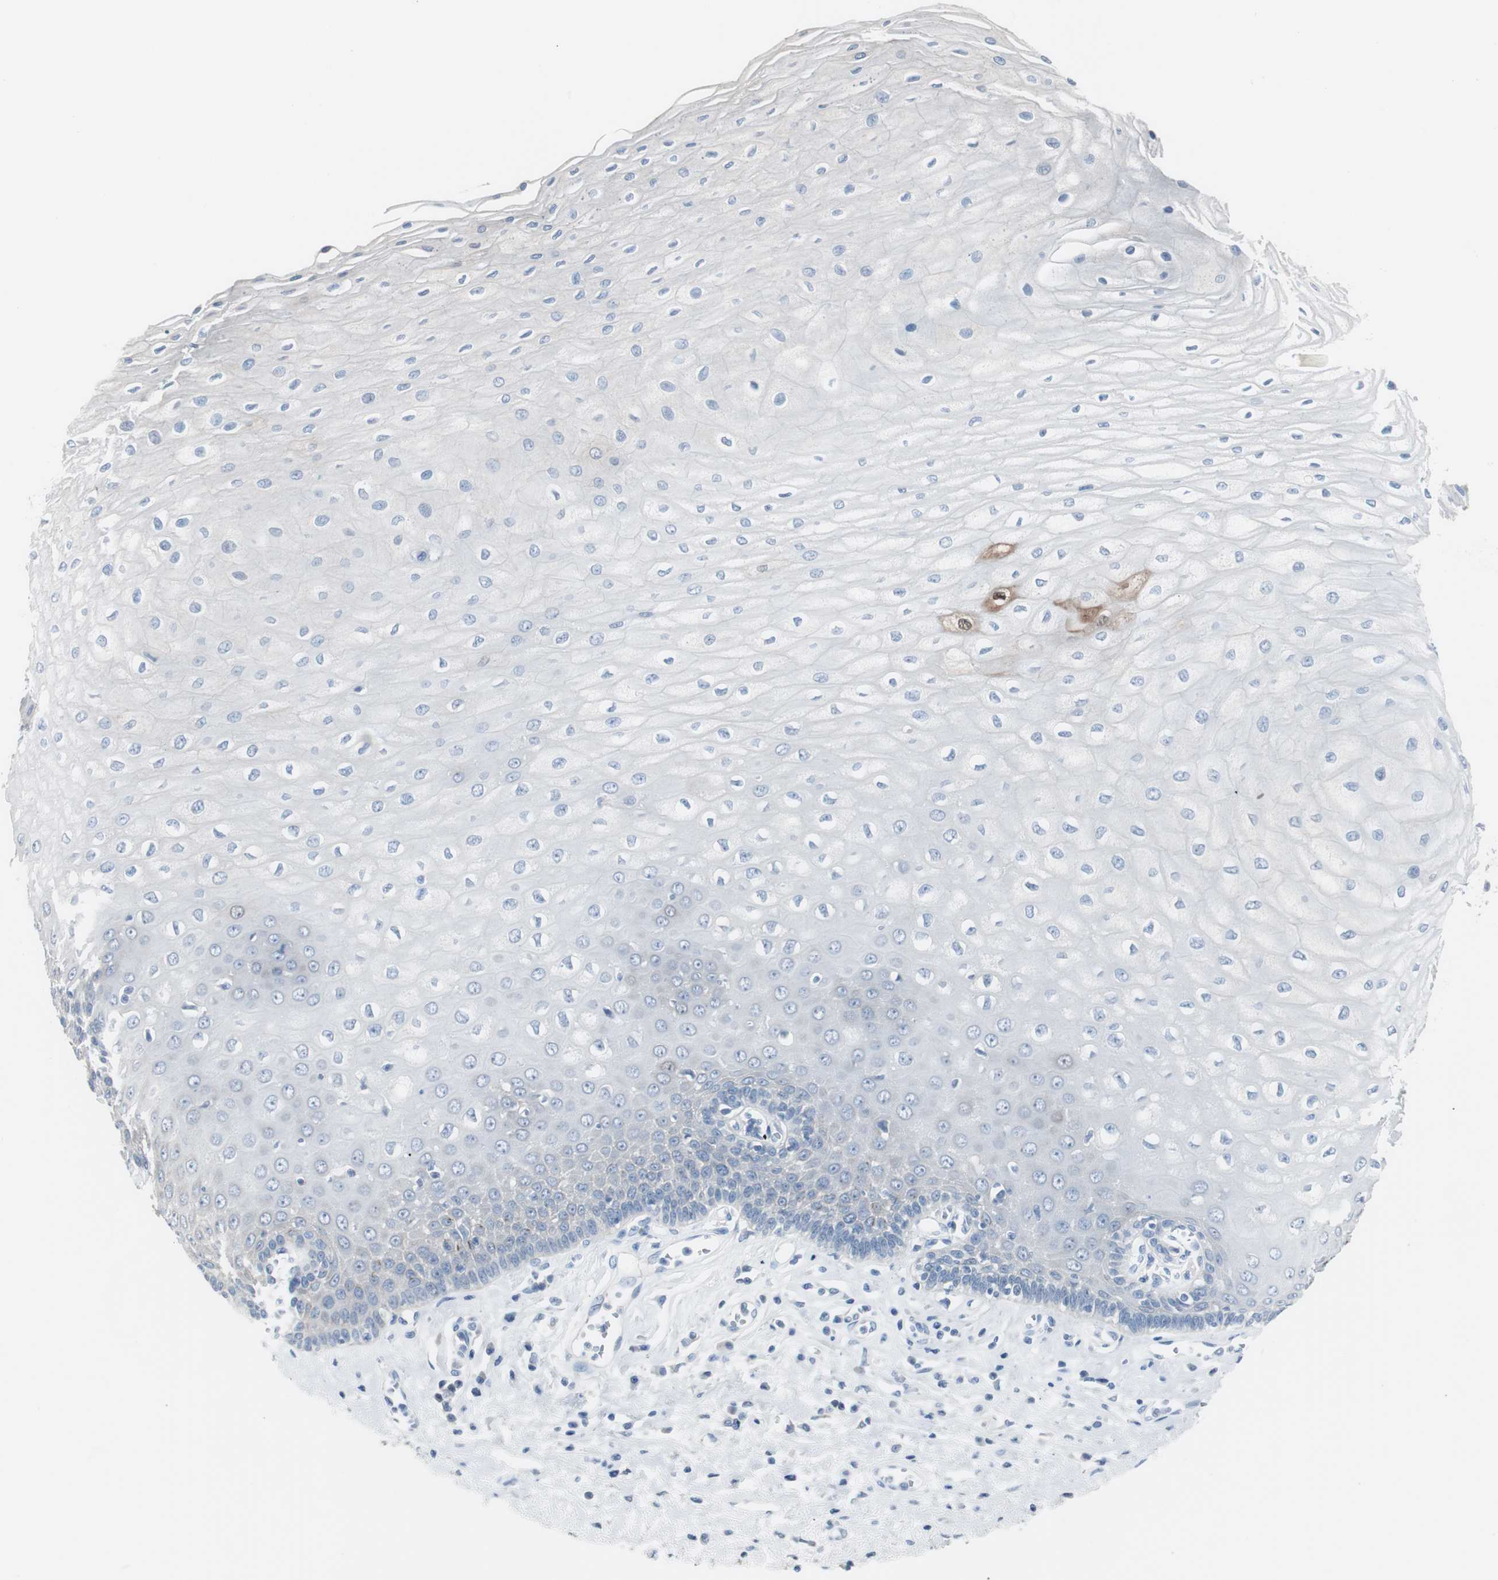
{"staining": {"intensity": "strong", "quantity": "<25%", "location": "cytoplasmic/membranous,nuclear"}, "tissue": "esophagus", "cell_type": "Squamous epithelial cells", "image_type": "normal", "snomed": [{"axis": "morphology", "description": "Normal tissue, NOS"}, {"axis": "morphology", "description": "Squamous cell carcinoma, NOS"}, {"axis": "topography", "description": "Esophagus"}], "caption": "Human esophagus stained with a brown dye exhibits strong cytoplasmic/membranous,nuclear positive expression in approximately <25% of squamous epithelial cells.", "gene": "S100A7A", "patient": {"sex": "male", "age": 65}}